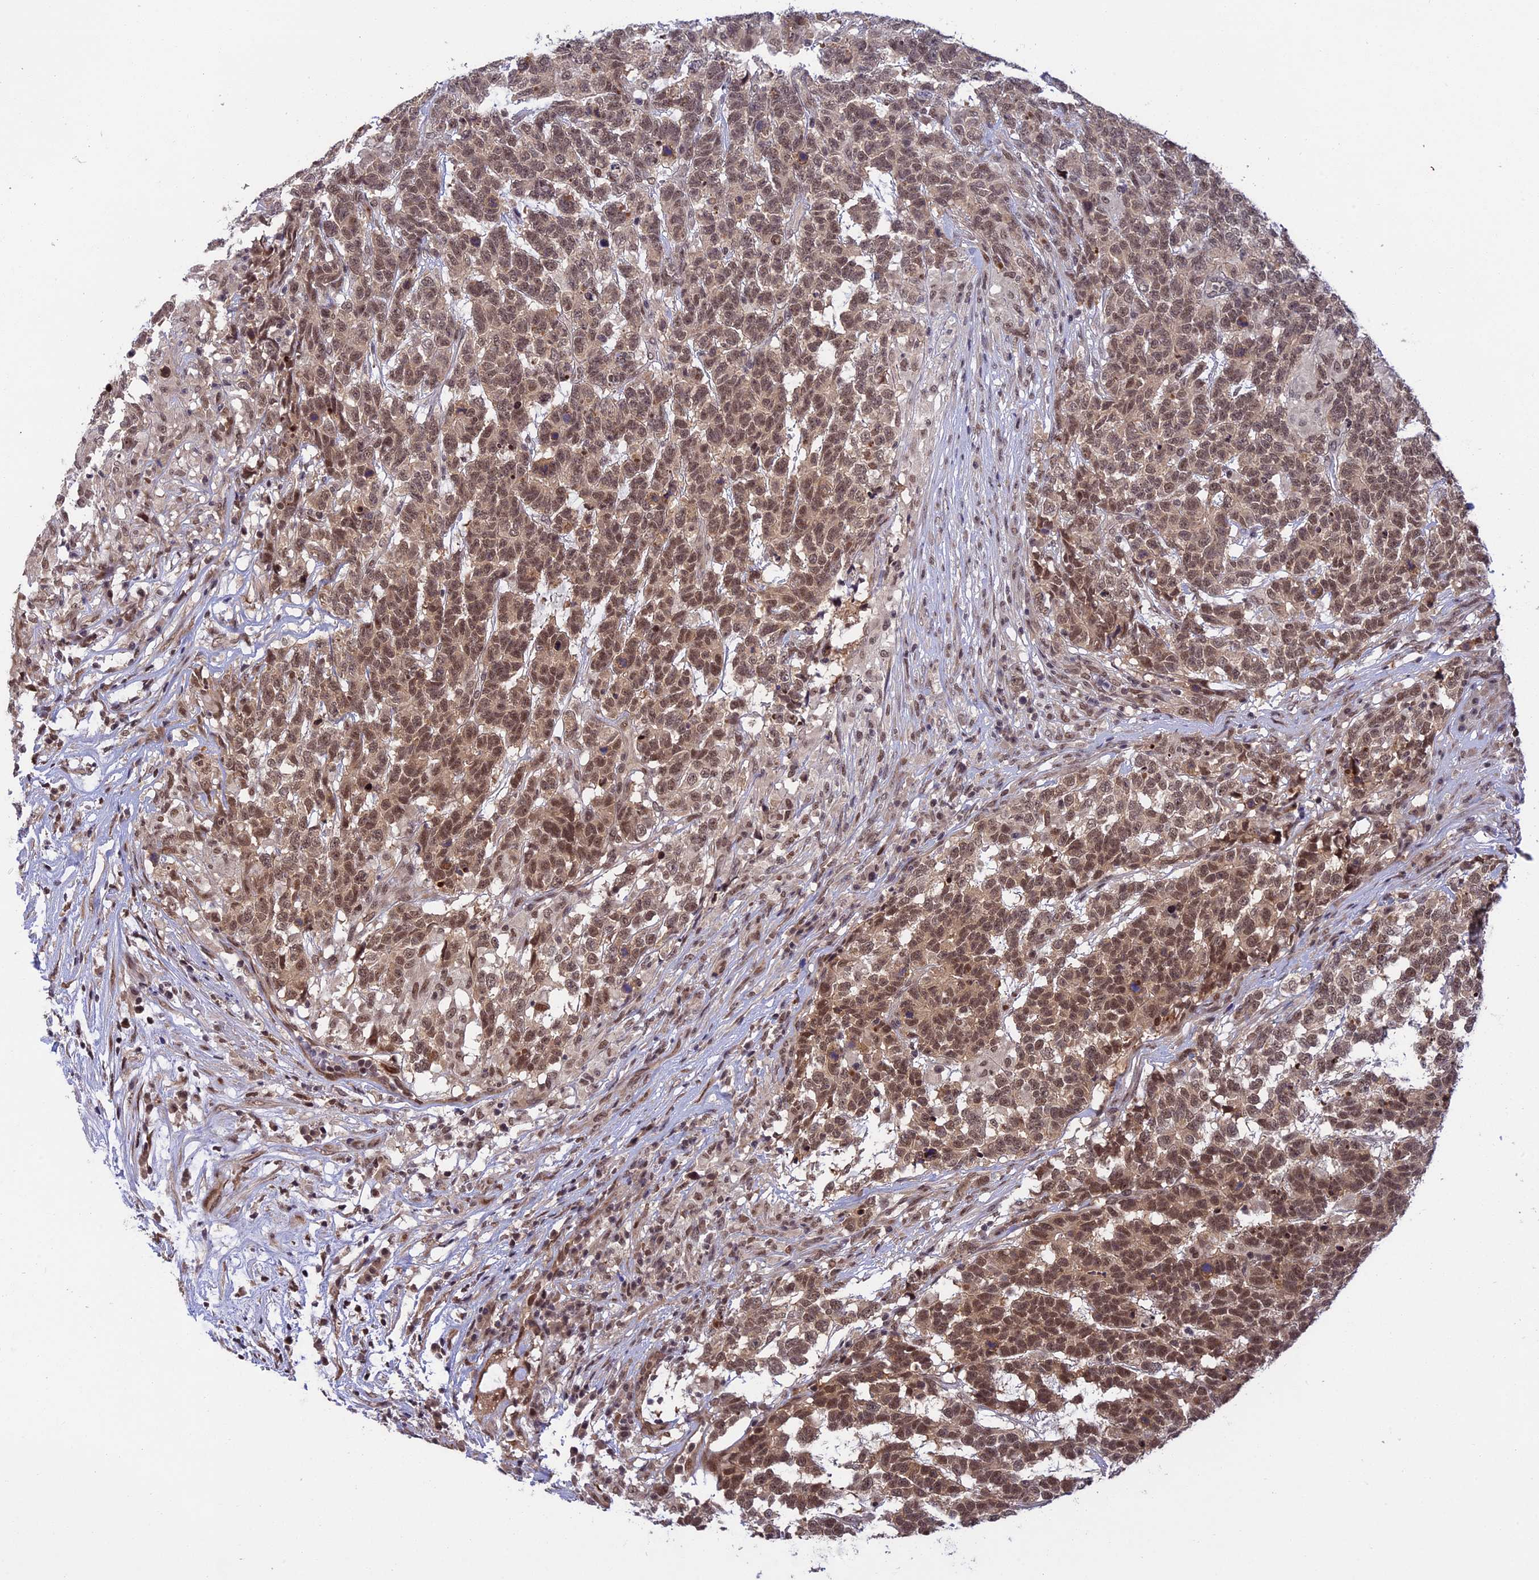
{"staining": {"intensity": "moderate", "quantity": ">75%", "location": "nuclear"}, "tissue": "testis cancer", "cell_type": "Tumor cells", "image_type": "cancer", "snomed": [{"axis": "morphology", "description": "Carcinoma, Embryonal, NOS"}, {"axis": "topography", "description": "Testis"}], "caption": "Protein expression analysis of human testis cancer reveals moderate nuclear staining in about >75% of tumor cells. (brown staining indicates protein expression, while blue staining denotes nuclei).", "gene": "POLR2C", "patient": {"sex": "male", "age": 26}}